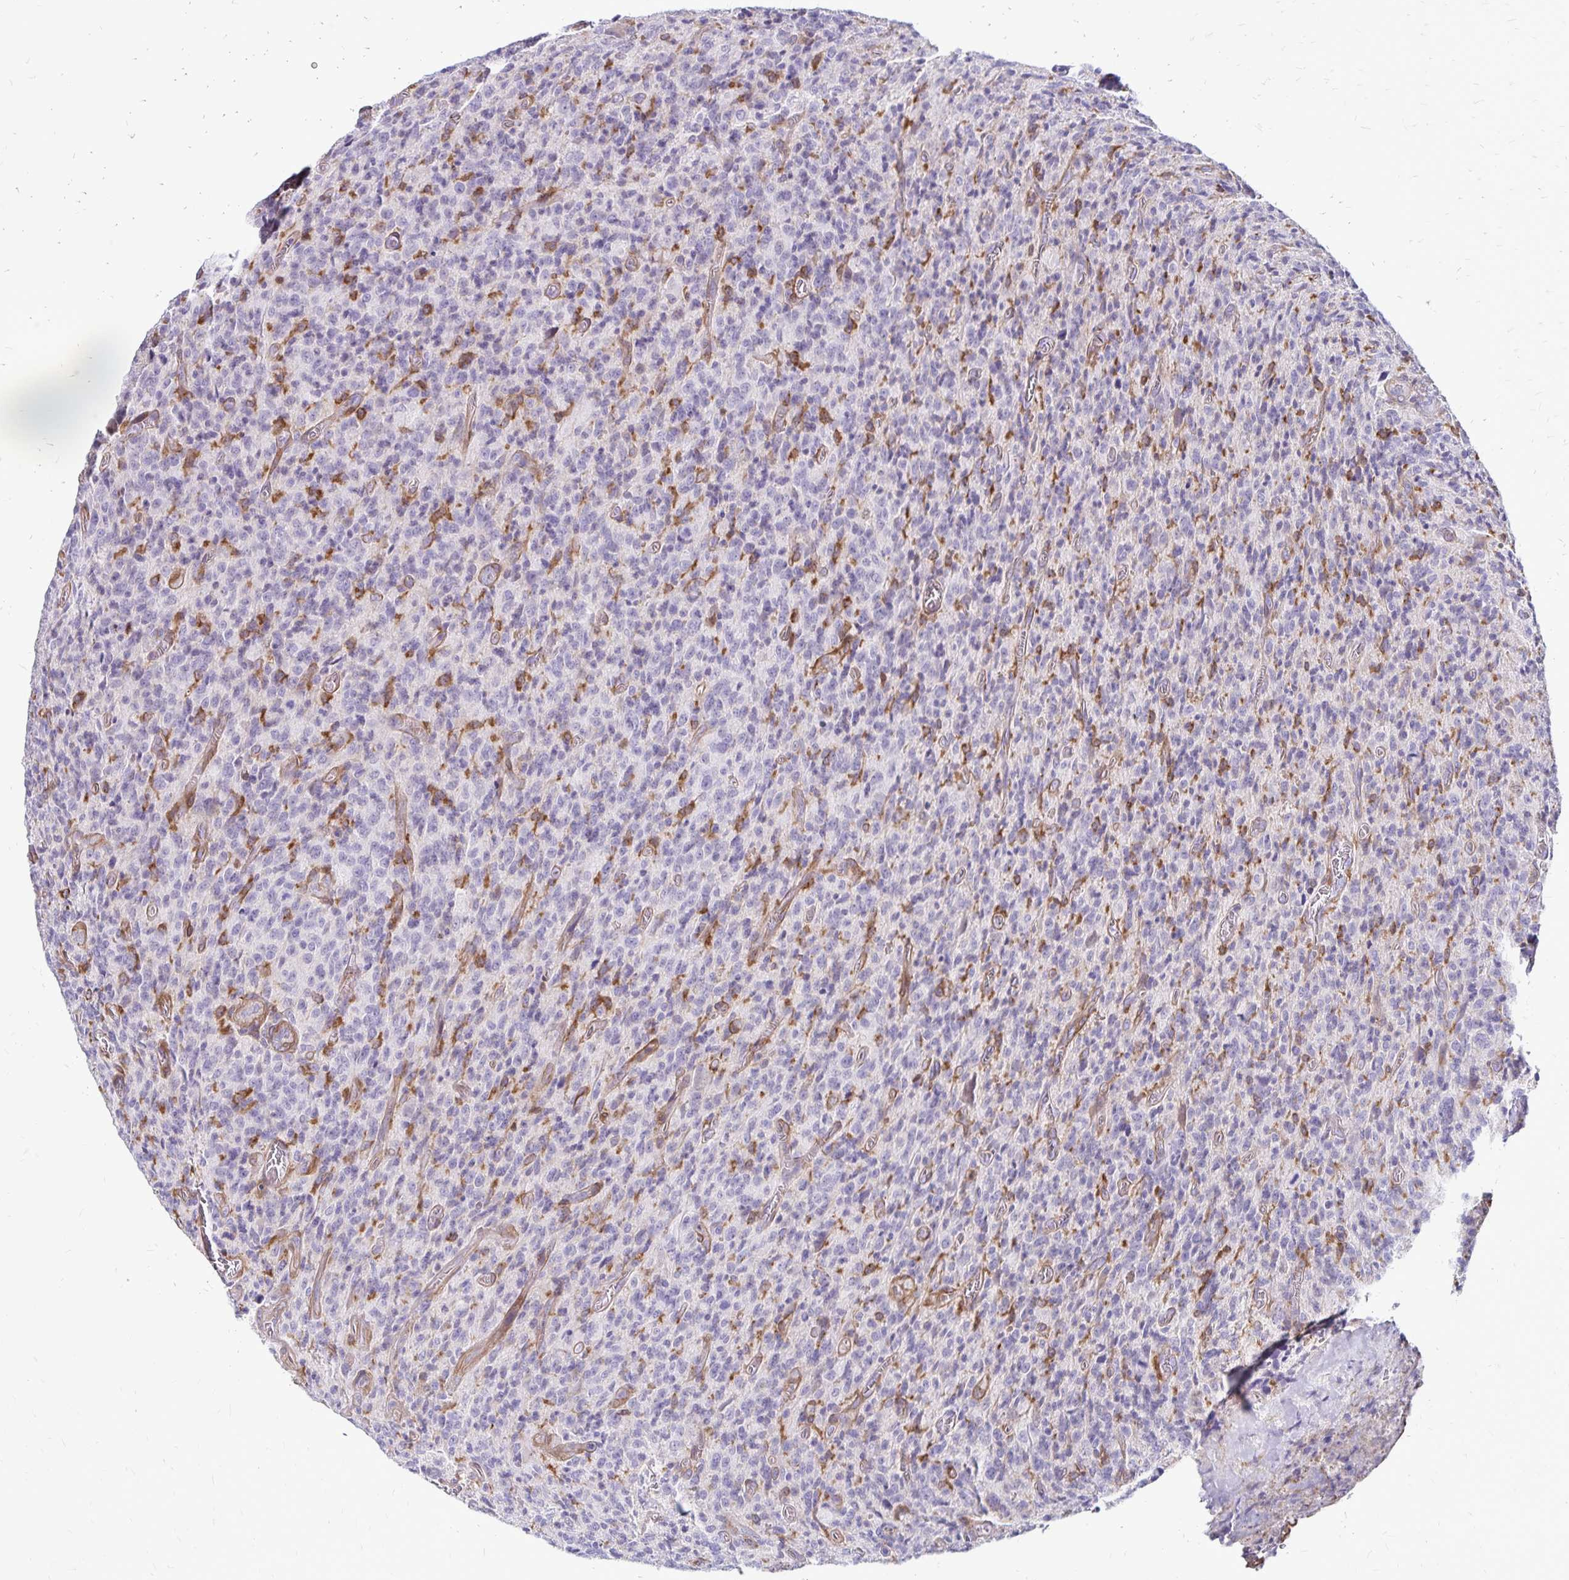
{"staining": {"intensity": "negative", "quantity": "none", "location": "none"}, "tissue": "glioma", "cell_type": "Tumor cells", "image_type": "cancer", "snomed": [{"axis": "morphology", "description": "Glioma, malignant, High grade"}, {"axis": "topography", "description": "Brain"}], "caption": "A high-resolution image shows immunohistochemistry (IHC) staining of malignant glioma (high-grade), which reveals no significant positivity in tumor cells.", "gene": "TNS3", "patient": {"sex": "male", "age": 76}}